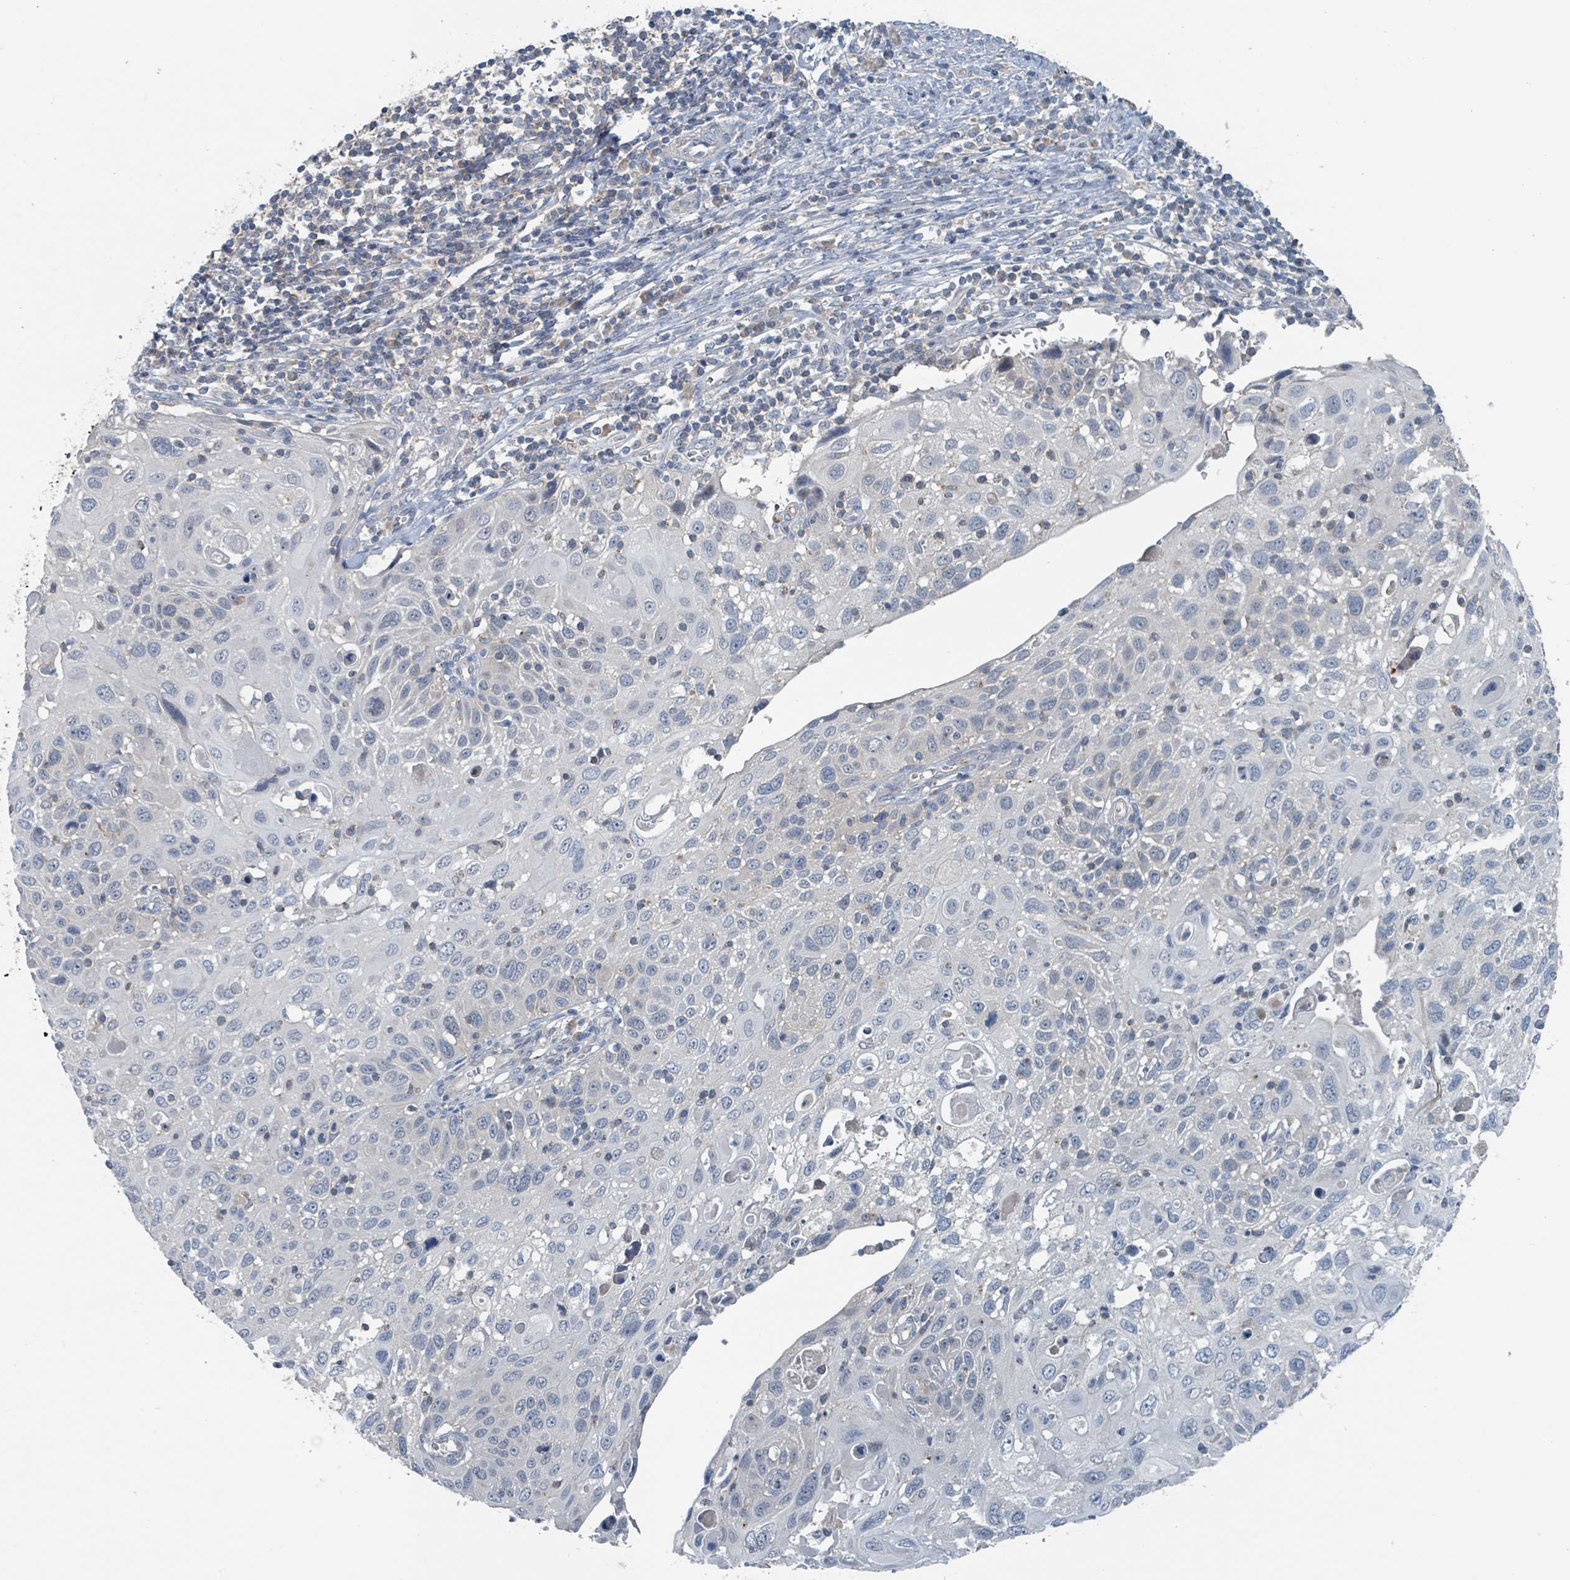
{"staining": {"intensity": "negative", "quantity": "none", "location": "none"}, "tissue": "cervical cancer", "cell_type": "Tumor cells", "image_type": "cancer", "snomed": [{"axis": "morphology", "description": "Squamous cell carcinoma, NOS"}, {"axis": "topography", "description": "Cervix"}], "caption": "The histopathology image reveals no staining of tumor cells in cervical squamous cell carcinoma. (DAB (3,3'-diaminobenzidine) IHC visualized using brightfield microscopy, high magnification).", "gene": "ACBD4", "patient": {"sex": "female", "age": 70}}